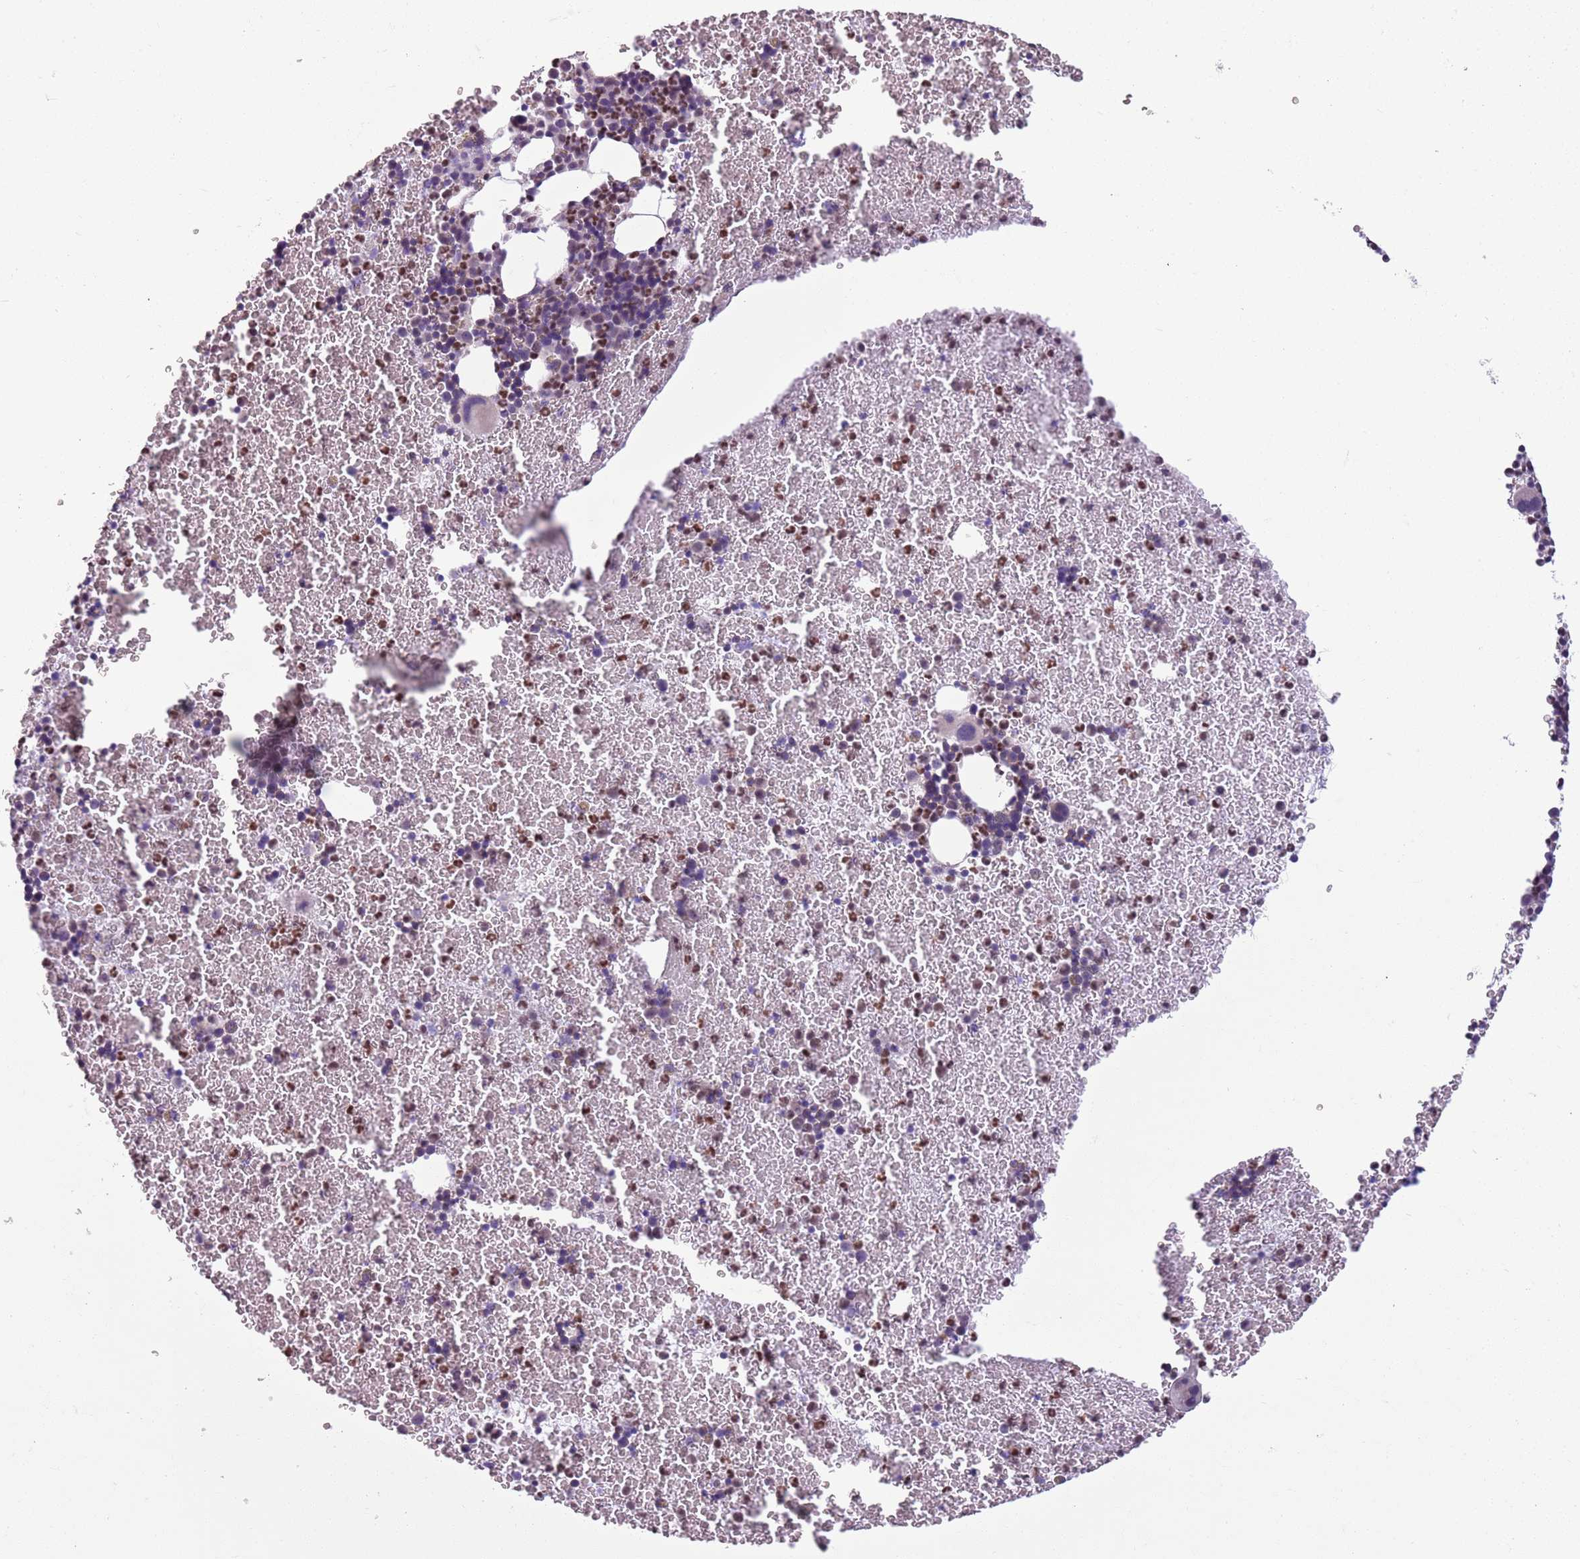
{"staining": {"intensity": "moderate", "quantity": "25%-75%", "location": "cytoplasmic/membranous"}, "tissue": "bone marrow", "cell_type": "Hematopoietic cells", "image_type": "normal", "snomed": [{"axis": "morphology", "description": "Normal tissue, NOS"}, {"axis": "topography", "description": "Bone marrow"}], "caption": "Benign bone marrow was stained to show a protein in brown. There is medium levels of moderate cytoplasmic/membranous positivity in about 25%-75% of hematopoietic cells. The staining is performed using DAB (3,3'-diaminobenzidine) brown chromogen to label protein expression. The nuclei are counter-stained blue using hematoxylin.", "gene": "ADCY7", "patient": {"sex": "male", "age": 11}}